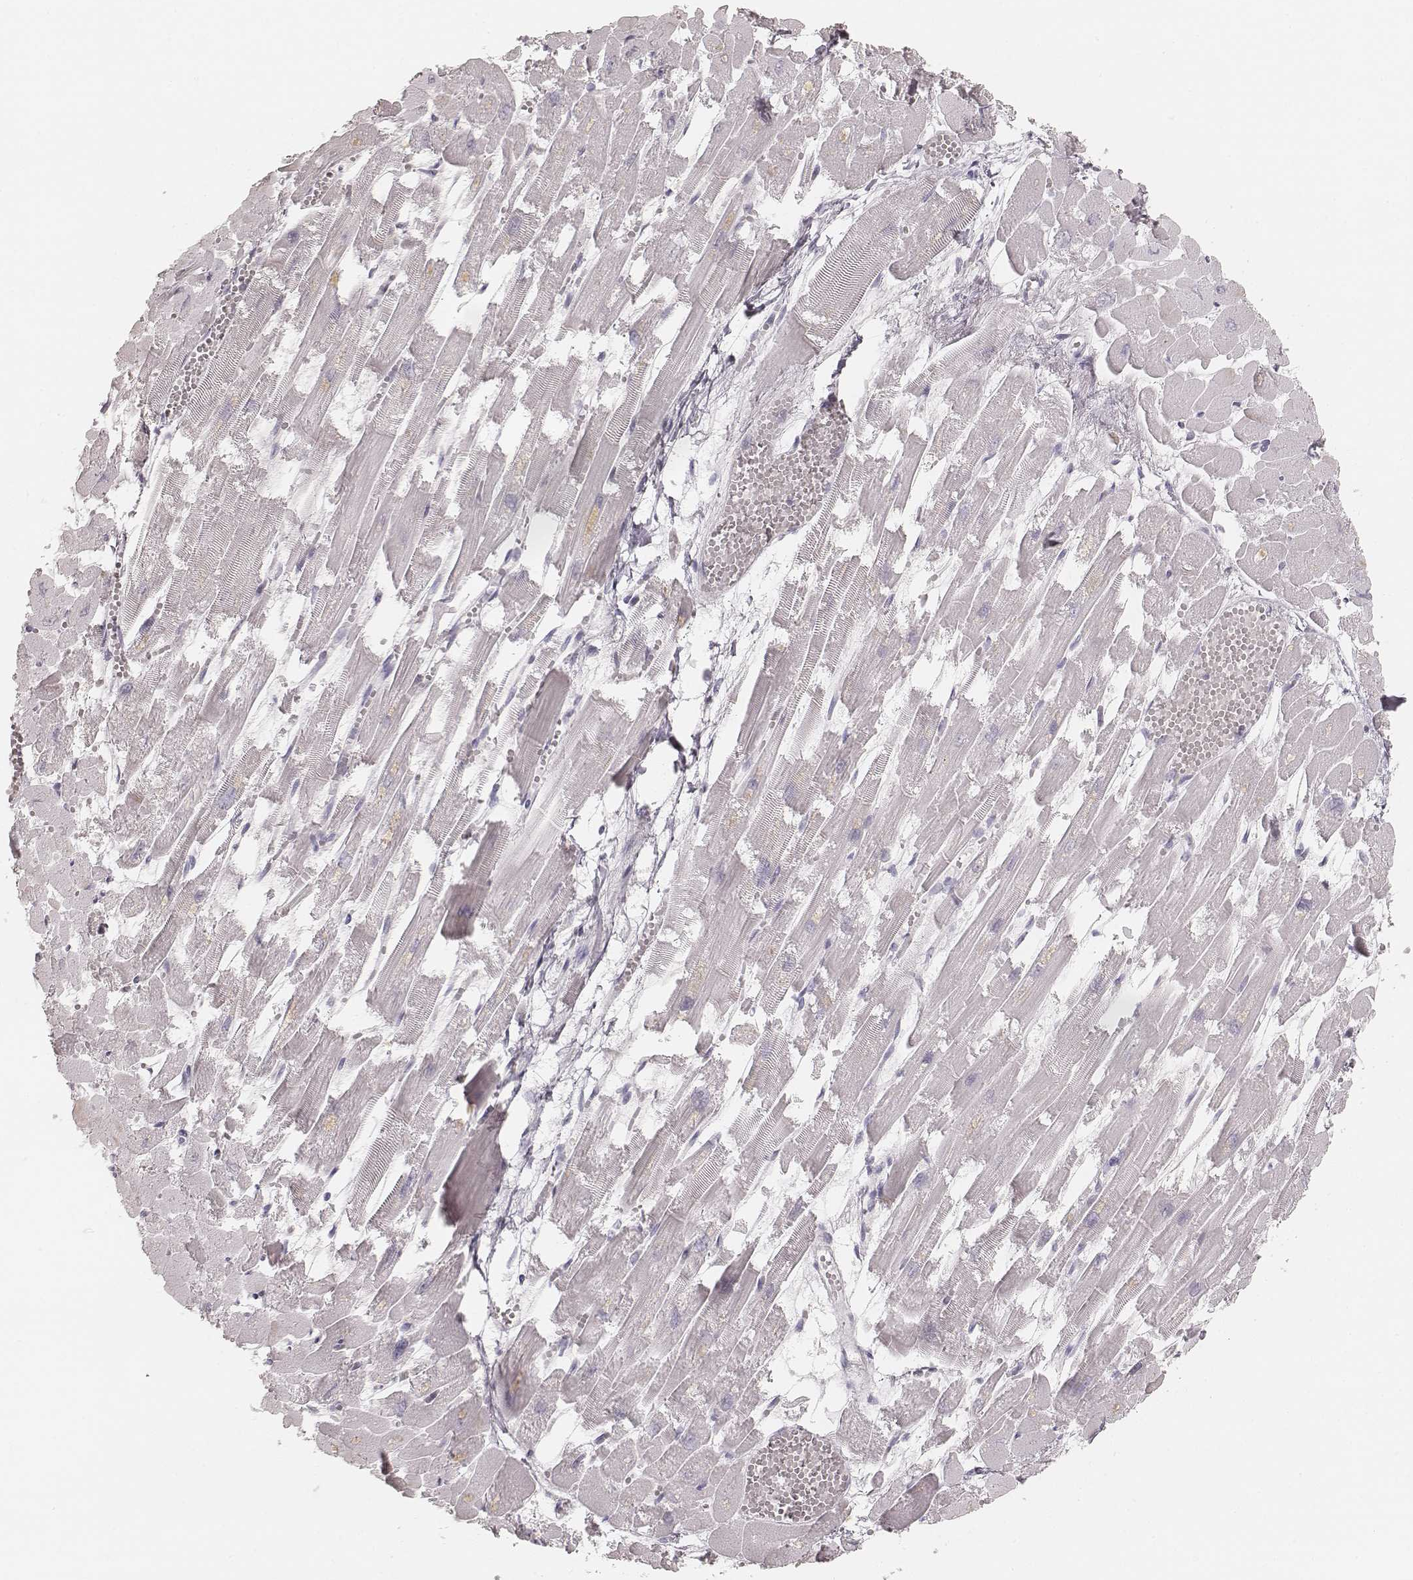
{"staining": {"intensity": "negative", "quantity": "none", "location": "none"}, "tissue": "heart muscle", "cell_type": "Cardiomyocytes", "image_type": "normal", "snomed": [{"axis": "morphology", "description": "Normal tissue, NOS"}, {"axis": "topography", "description": "Heart"}], "caption": "The image reveals no staining of cardiomyocytes in benign heart muscle. (DAB immunohistochemistry with hematoxylin counter stain).", "gene": "KRT82", "patient": {"sex": "female", "age": 52}}